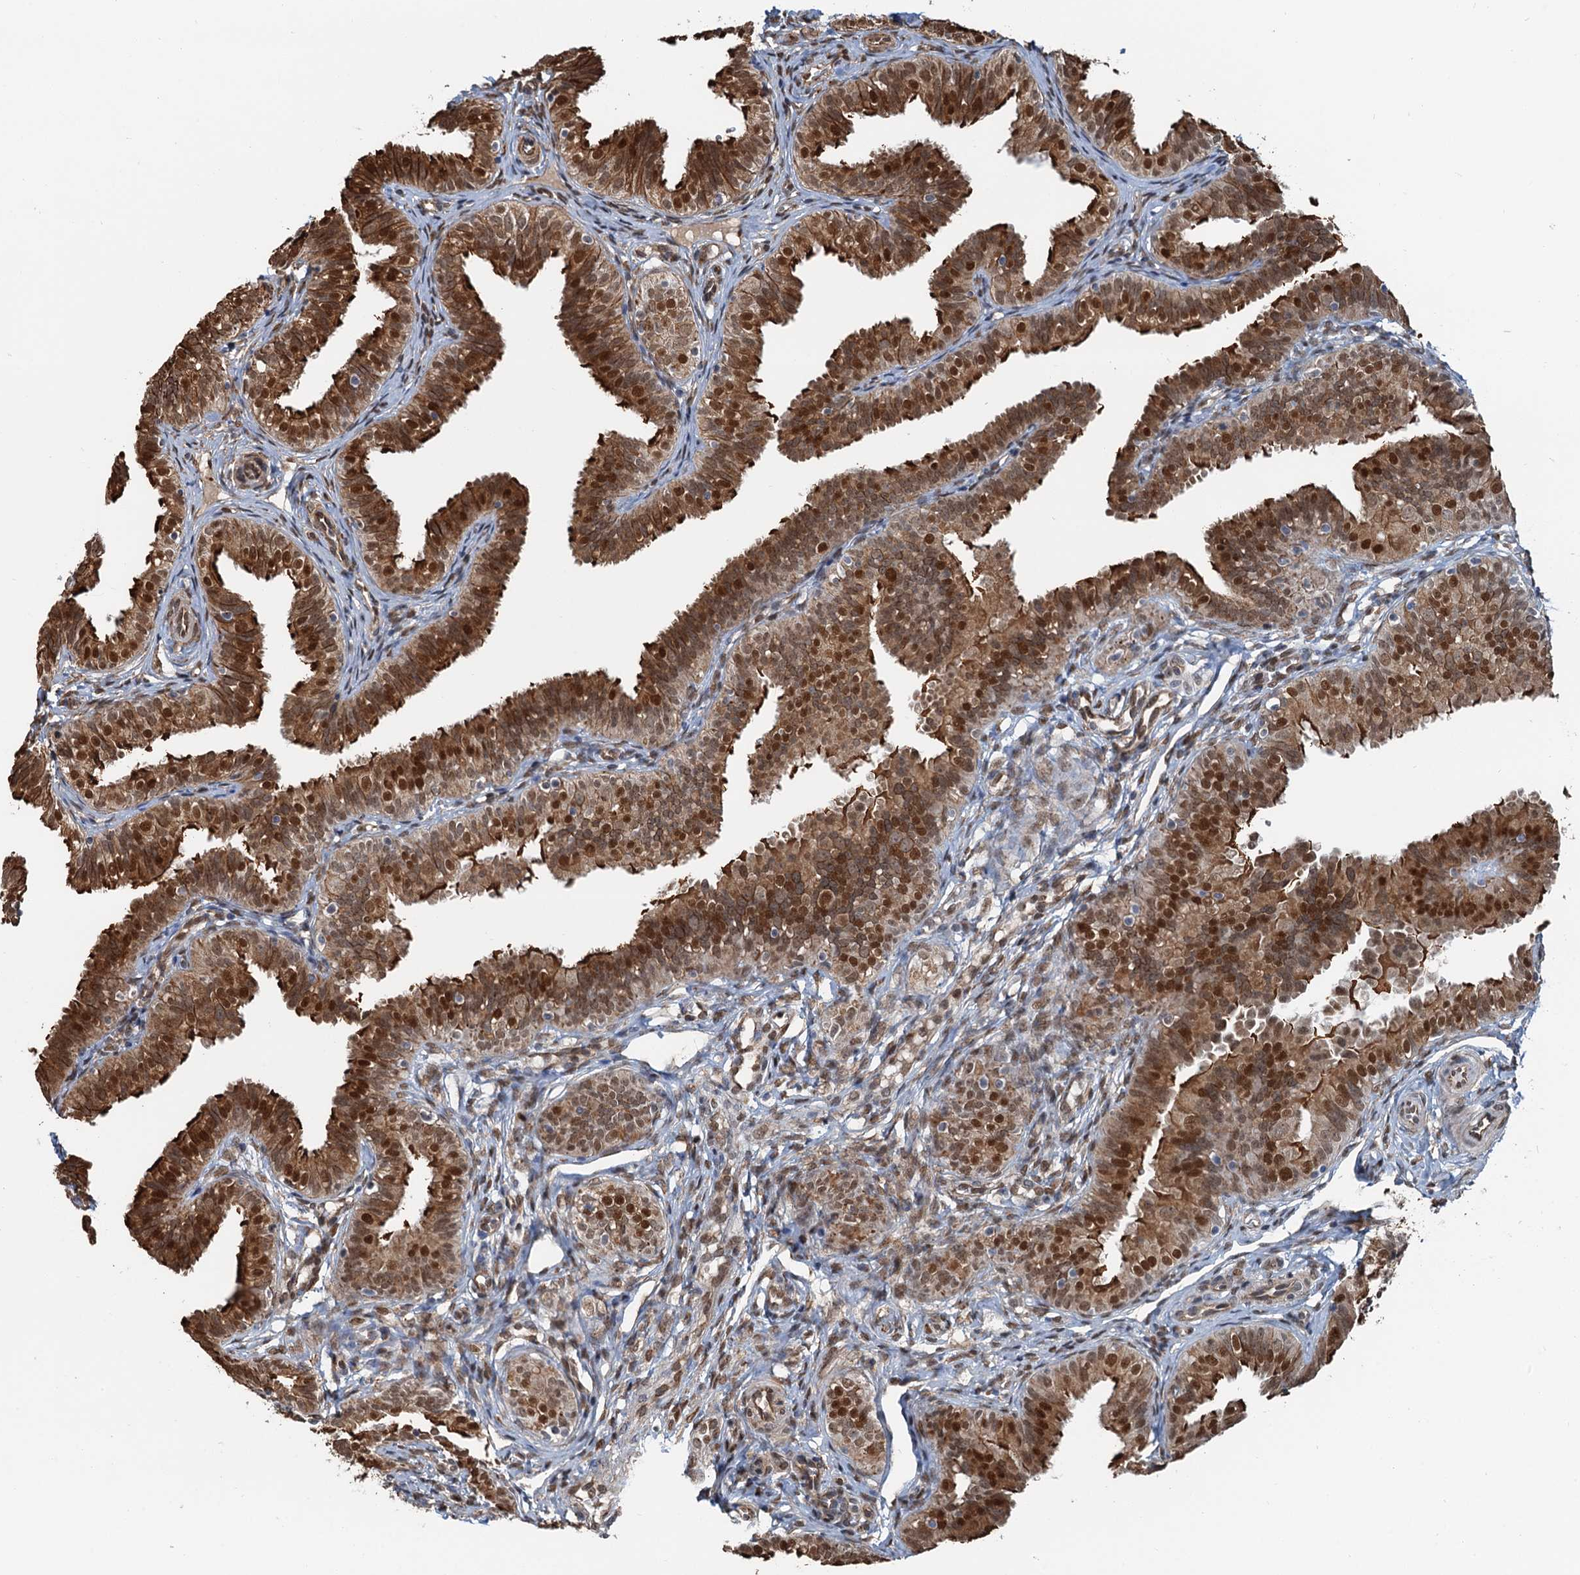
{"staining": {"intensity": "strong", "quantity": ">75%", "location": "cytoplasmic/membranous,nuclear"}, "tissue": "fallopian tube", "cell_type": "Glandular cells", "image_type": "normal", "snomed": [{"axis": "morphology", "description": "Normal tissue, NOS"}, {"axis": "topography", "description": "Fallopian tube"}], "caption": "Immunohistochemical staining of unremarkable human fallopian tube demonstrates >75% levels of strong cytoplasmic/membranous,nuclear protein expression in approximately >75% of glandular cells. The protein of interest is stained brown, and the nuclei are stained in blue (DAB IHC with brightfield microscopy, high magnification).", "gene": "CFDP1", "patient": {"sex": "female", "age": 35}}